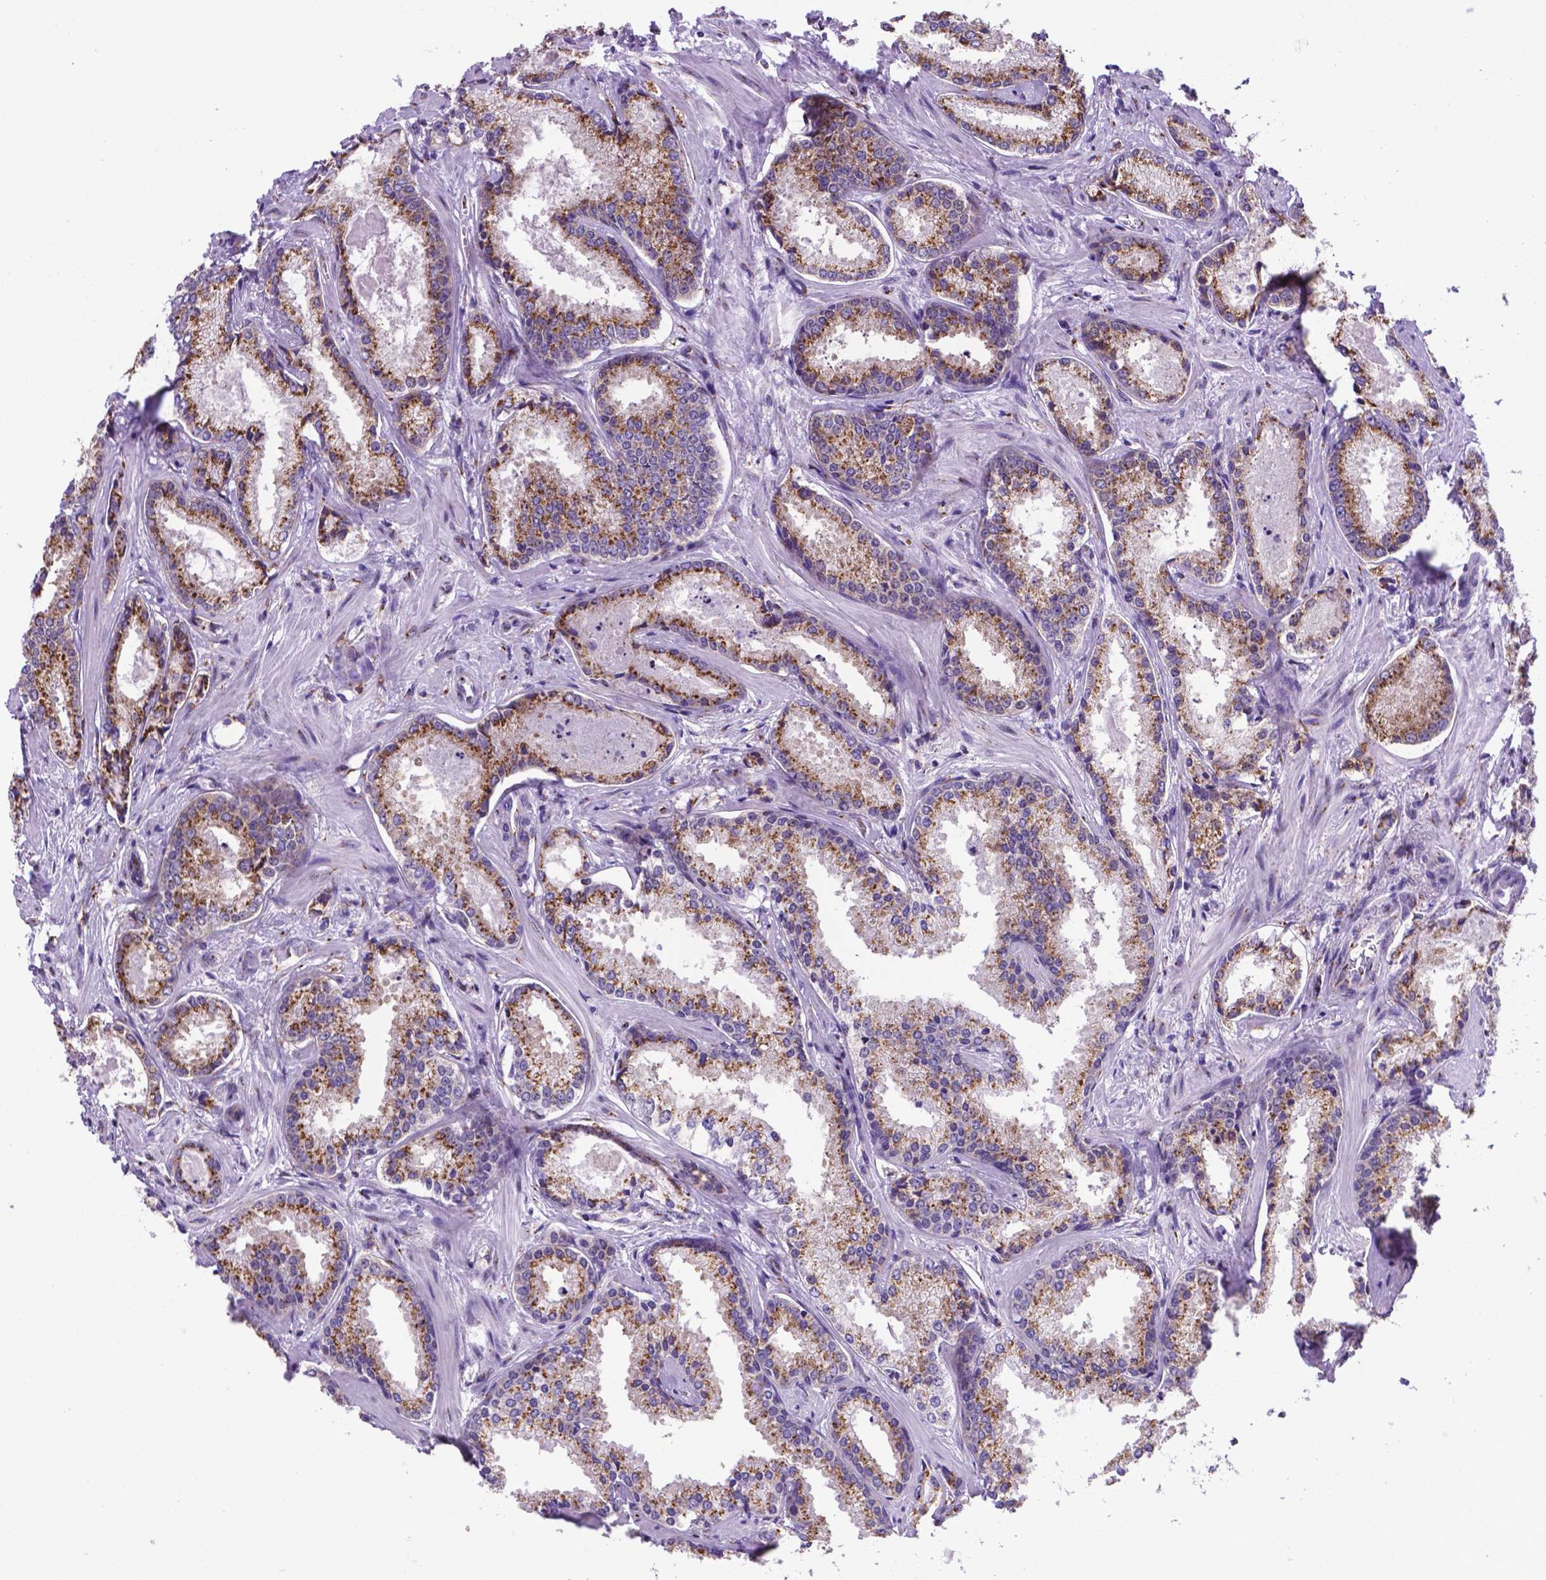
{"staining": {"intensity": "moderate", "quantity": ">75%", "location": "cytoplasmic/membranous"}, "tissue": "prostate cancer", "cell_type": "Tumor cells", "image_type": "cancer", "snomed": [{"axis": "morphology", "description": "Adenocarcinoma, Low grade"}, {"axis": "topography", "description": "Prostate"}], "caption": "Brown immunohistochemical staining in adenocarcinoma (low-grade) (prostate) demonstrates moderate cytoplasmic/membranous expression in approximately >75% of tumor cells.", "gene": "MRPL10", "patient": {"sex": "male", "age": 56}}